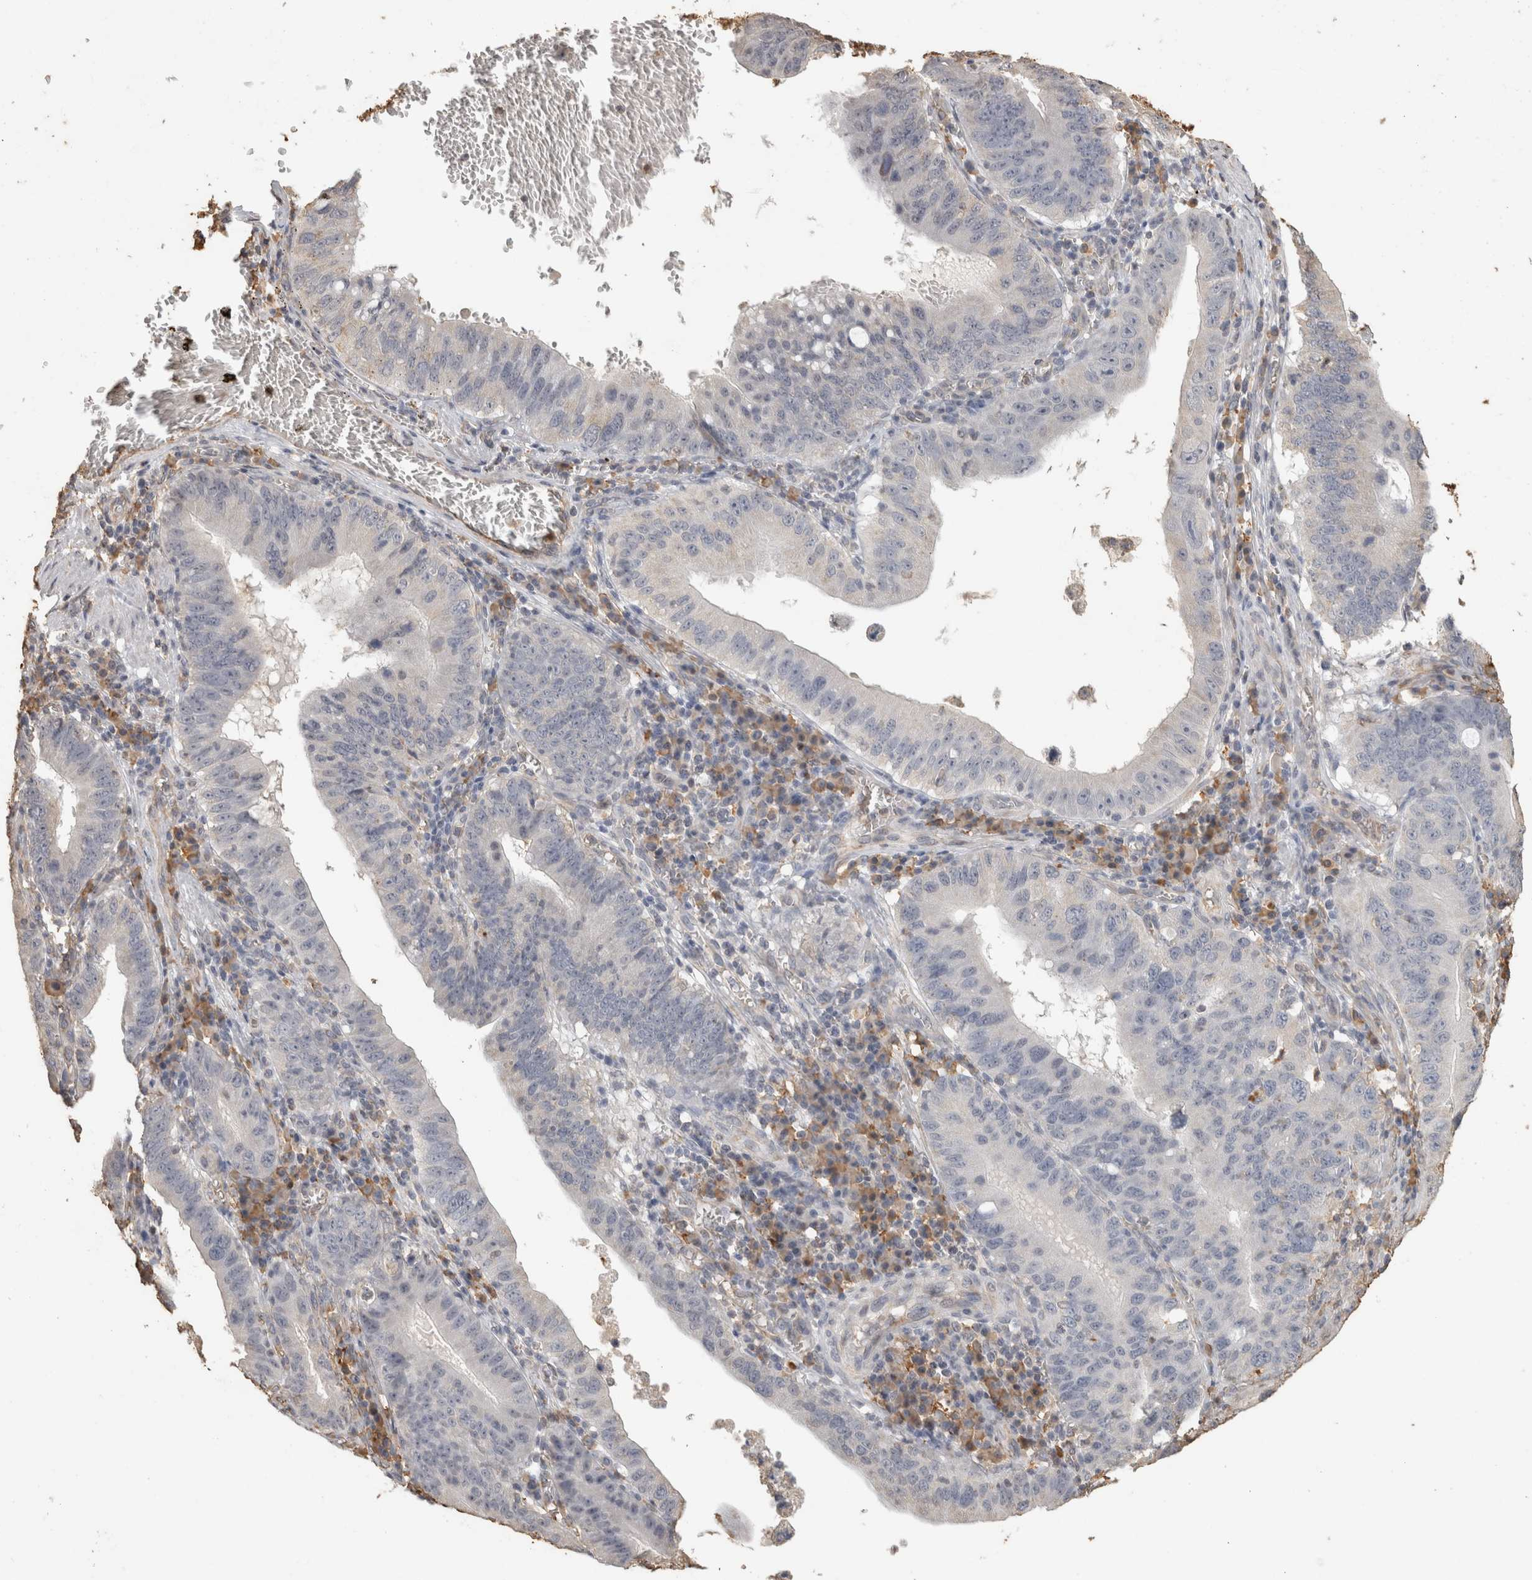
{"staining": {"intensity": "negative", "quantity": "none", "location": "none"}, "tissue": "stomach cancer", "cell_type": "Tumor cells", "image_type": "cancer", "snomed": [{"axis": "morphology", "description": "Adenocarcinoma, NOS"}, {"axis": "topography", "description": "Stomach"}, {"axis": "topography", "description": "Gastric cardia"}], "caption": "Immunohistochemical staining of human stomach cancer (adenocarcinoma) demonstrates no significant positivity in tumor cells.", "gene": "REPS2", "patient": {"sex": "male", "age": 59}}